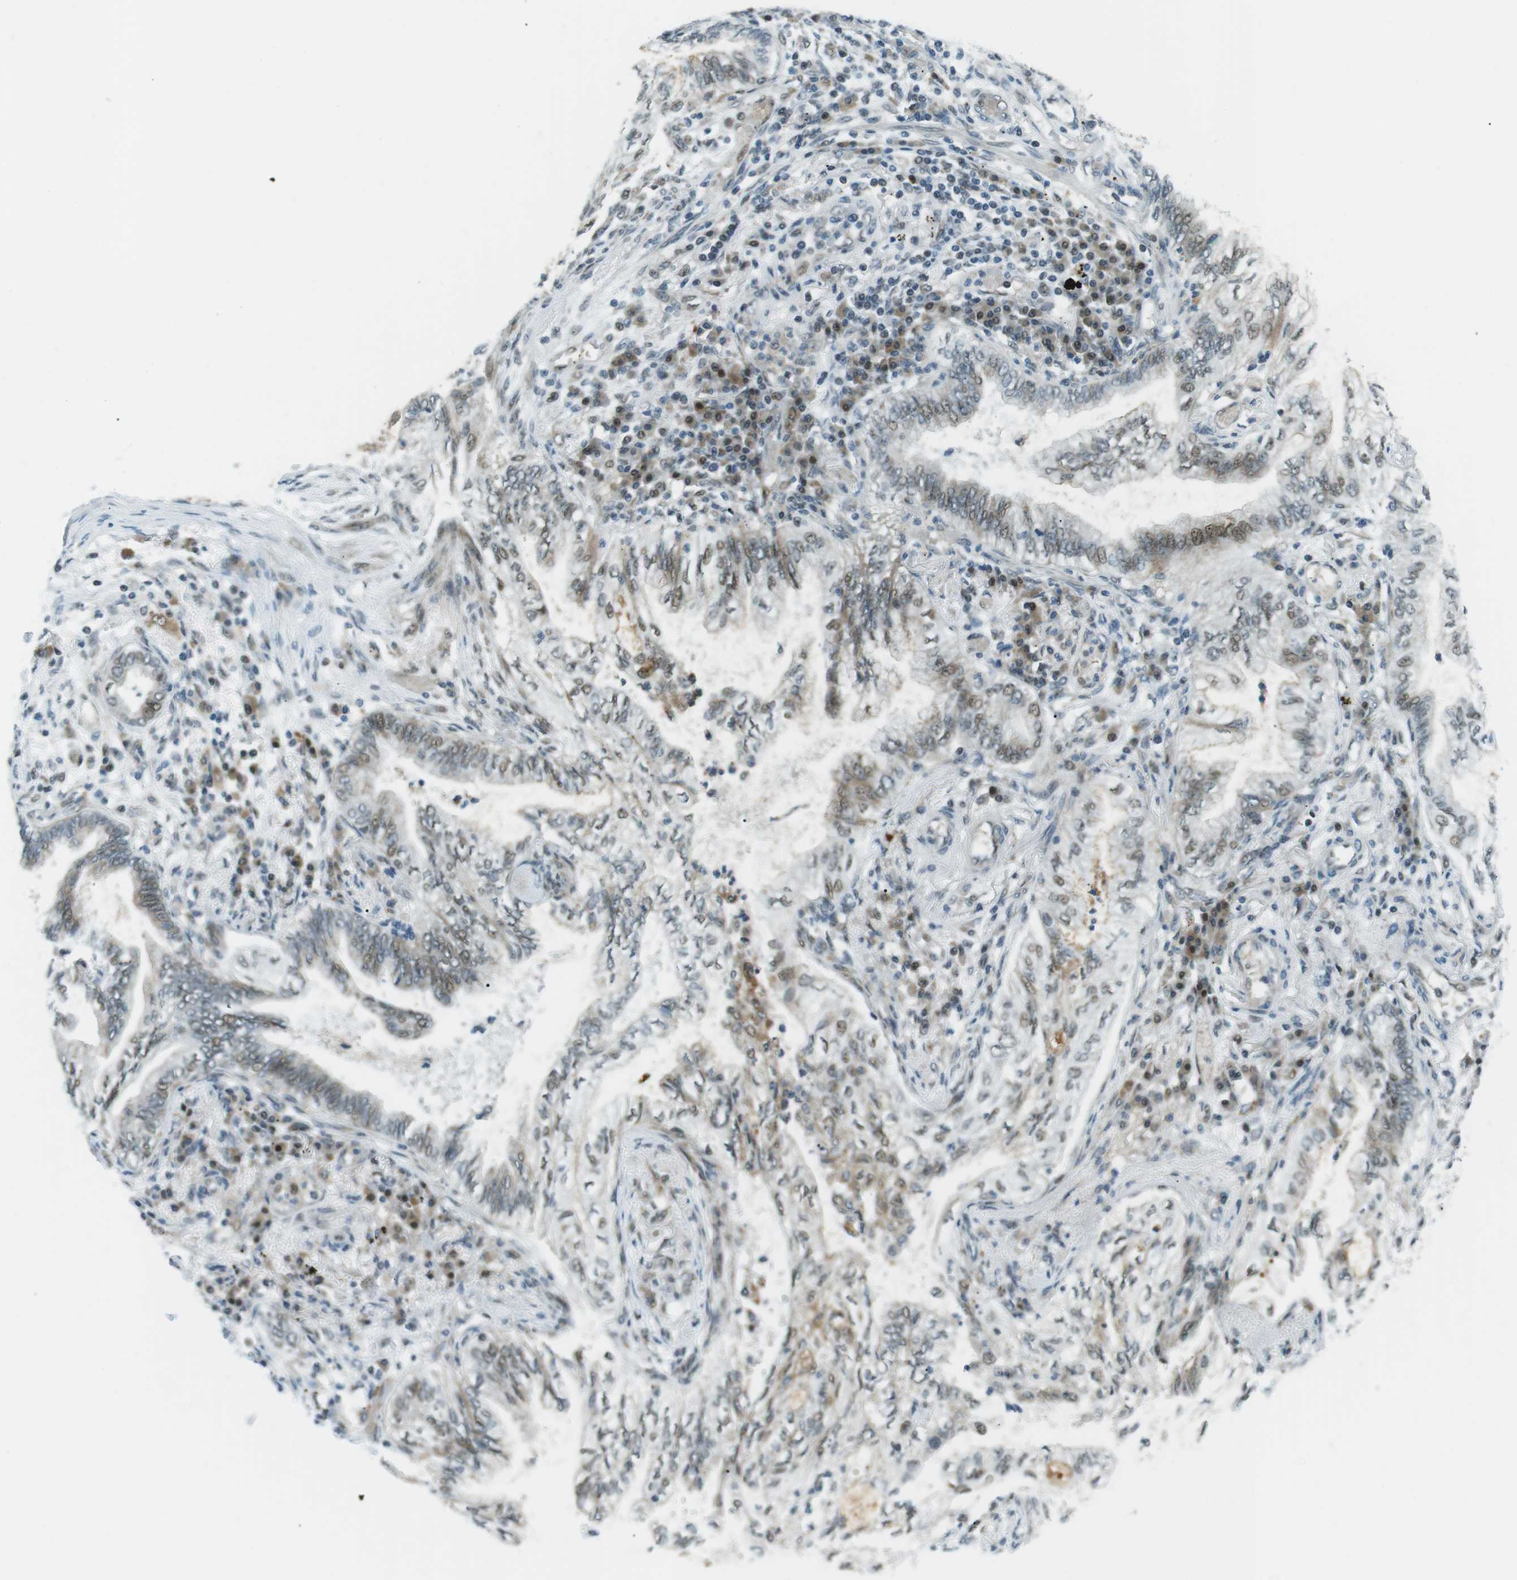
{"staining": {"intensity": "moderate", "quantity": "<25%", "location": "cytoplasmic/membranous,nuclear"}, "tissue": "lung cancer", "cell_type": "Tumor cells", "image_type": "cancer", "snomed": [{"axis": "morphology", "description": "Normal tissue, NOS"}, {"axis": "morphology", "description": "Adenocarcinoma, NOS"}, {"axis": "topography", "description": "Bronchus"}, {"axis": "topography", "description": "Lung"}], "caption": "High-power microscopy captured an IHC histopathology image of lung cancer (adenocarcinoma), revealing moderate cytoplasmic/membranous and nuclear positivity in approximately <25% of tumor cells.", "gene": "PJA1", "patient": {"sex": "female", "age": 70}}